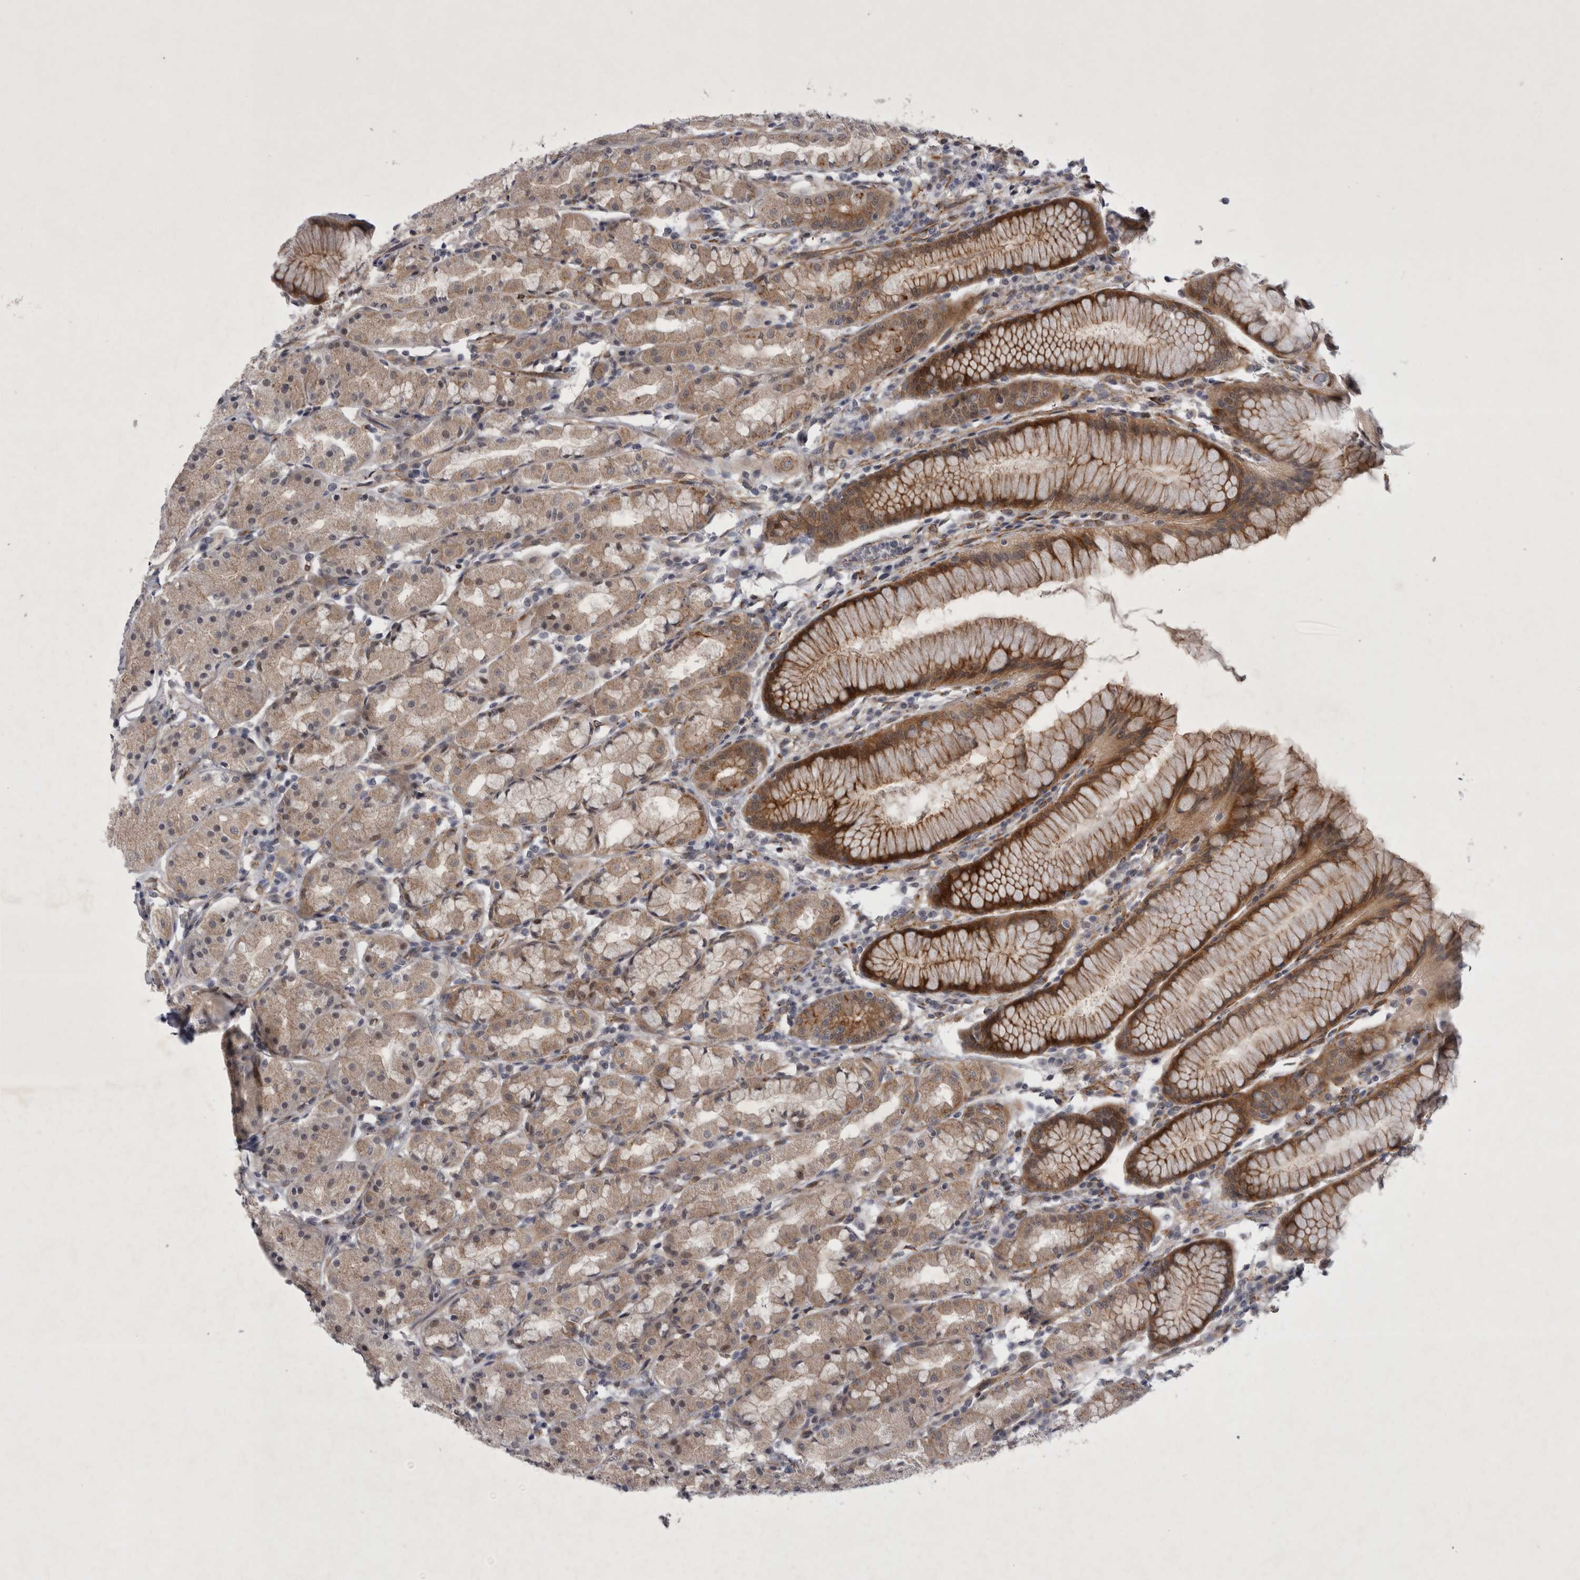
{"staining": {"intensity": "moderate", "quantity": "25%-75%", "location": "cytoplasmic/membranous"}, "tissue": "stomach", "cell_type": "Glandular cells", "image_type": "normal", "snomed": [{"axis": "morphology", "description": "Normal tissue, NOS"}, {"axis": "topography", "description": "Stomach, lower"}], "caption": "IHC histopathology image of benign human stomach stained for a protein (brown), which exhibits medium levels of moderate cytoplasmic/membranous positivity in approximately 25%-75% of glandular cells.", "gene": "PARP11", "patient": {"sex": "female", "age": 56}}